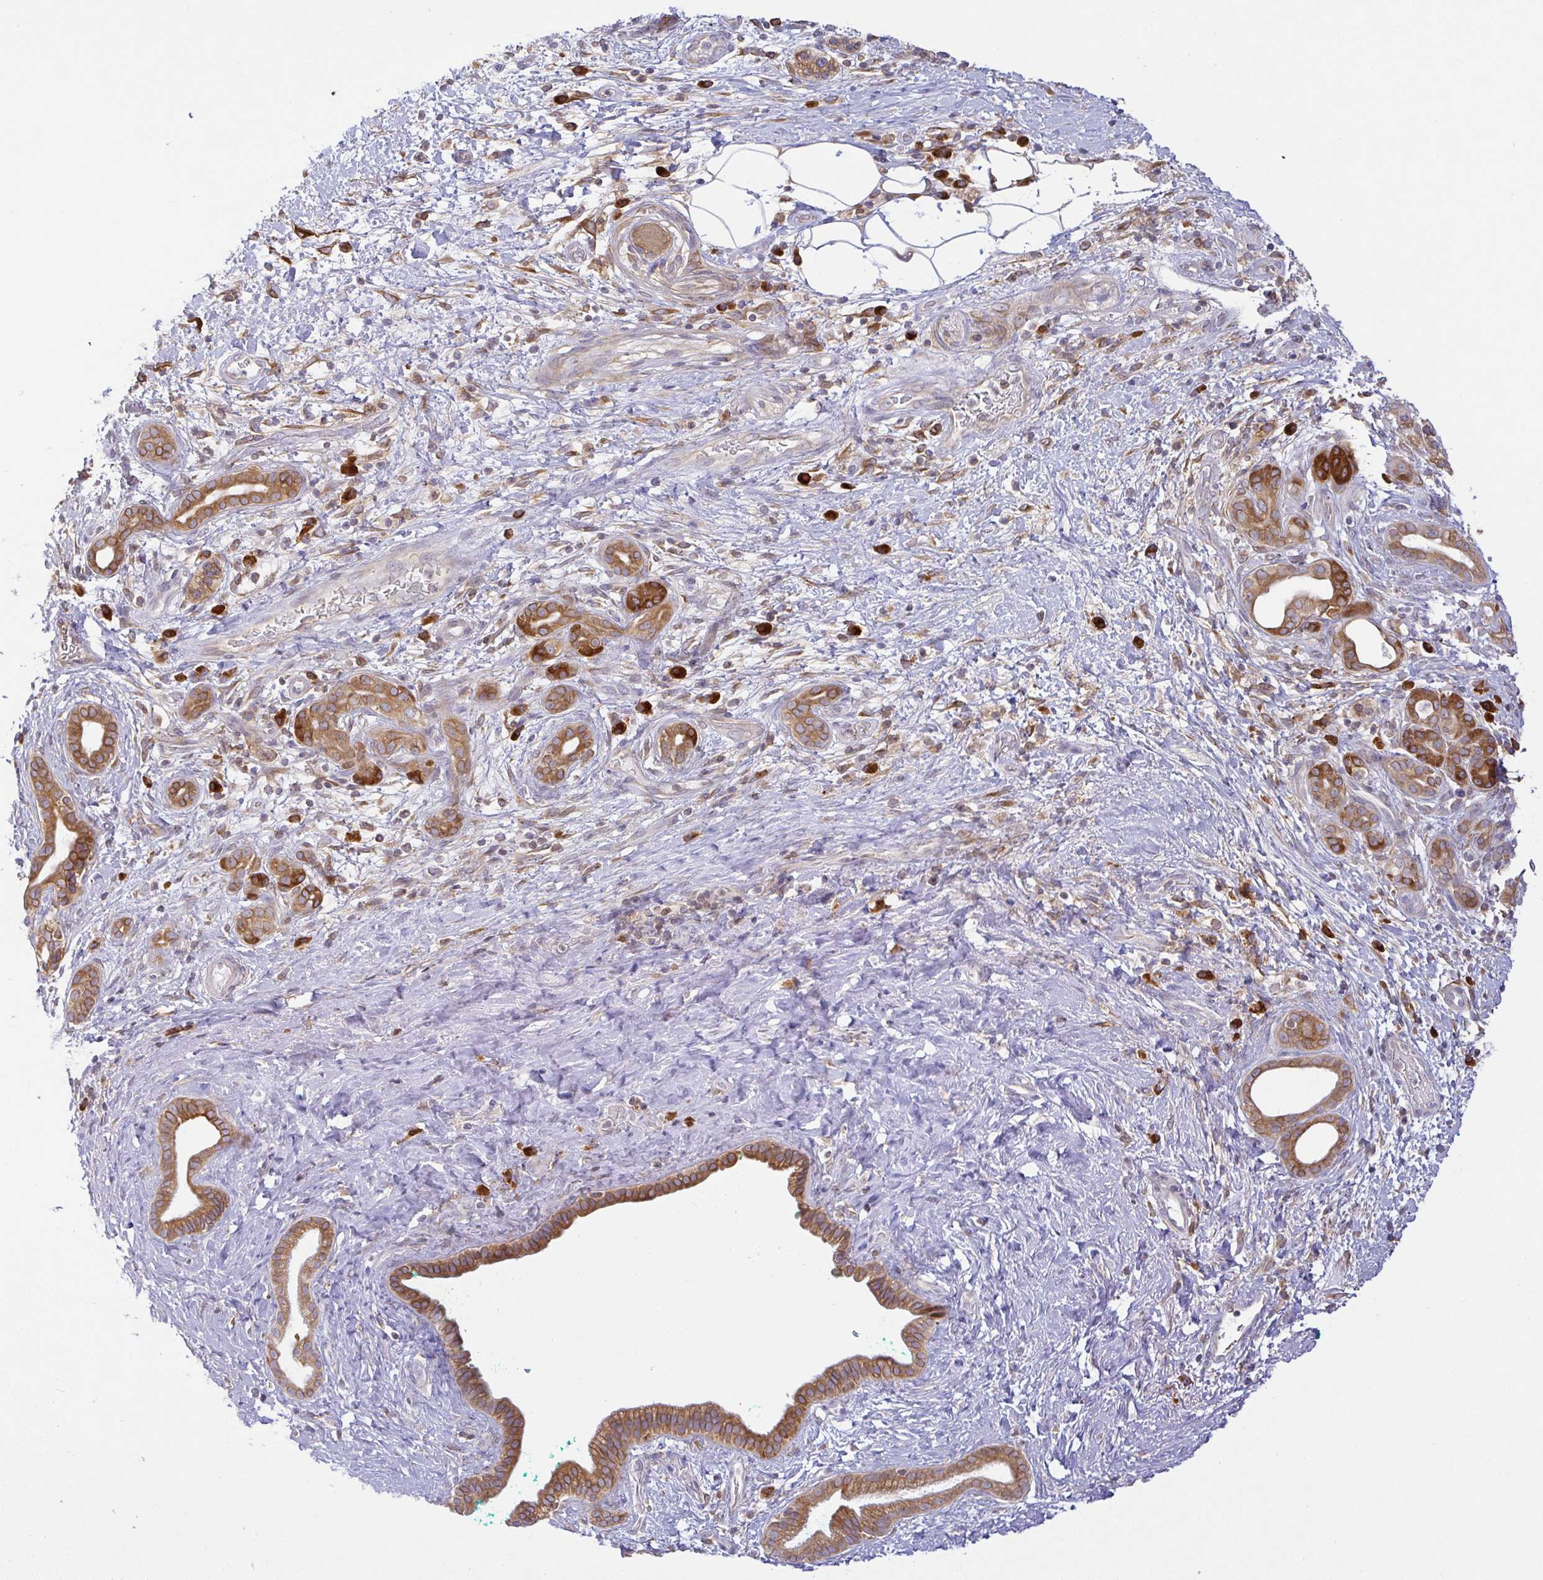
{"staining": {"intensity": "moderate", "quantity": ">75%", "location": "cytoplasmic/membranous"}, "tissue": "pancreatic cancer", "cell_type": "Tumor cells", "image_type": "cancer", "snomed": [{"axis": "morphology", "description": "Adenocarcinoma, NOS"}, {"axis": "topography", "description": "Pancreas"}], "caption": "High-power microscopy captured an immunohistochemistry histopathology image of pancreatic cancer, revealing moderate cytoplasmic/membranous staining in approximately >75% of tumor cells. The protein is shown in brown color, while the nuclei are stained blue.", "gene": "DERL2", "patient": {"sex": "male", "age": 78}}